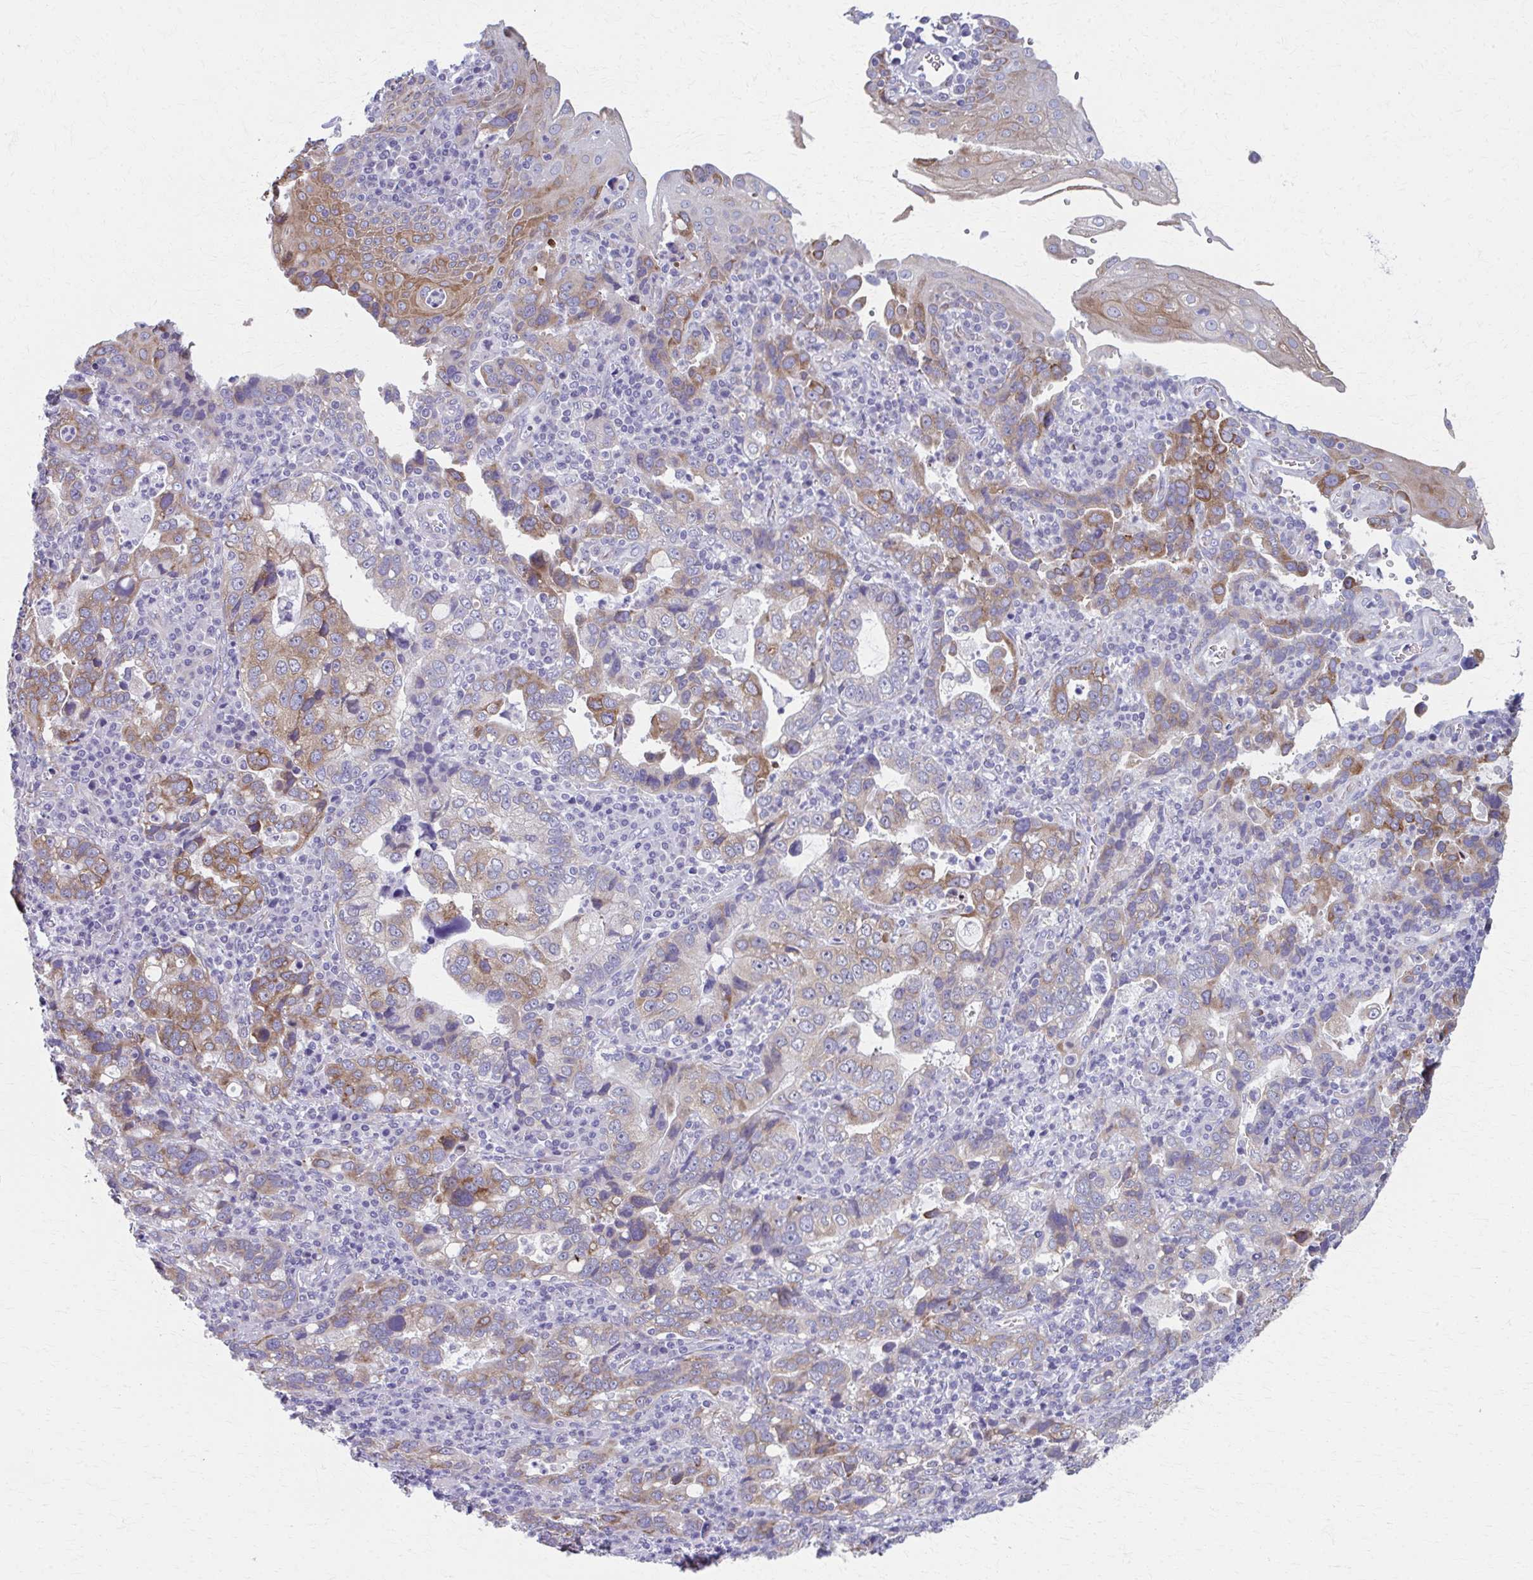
{"staining": {"intensity": "moderate", "quantity": "25%-75%", "location": "cytoplasmic/membranous"}, "tissue": "stomach cancer", "cell_type": "Tumor cells", "image_type": "cancer", "snomed": [{"axis": "morphology", "description": "Adenocarcinoma, NOS"}, {"axis": "topography", "description": "Stomach, upper"}], "caption": "The photomicrograph reveals staining of stomach cancer, revealing moderate cytoplasmic/membranous protein positivity (brown color) within tumor cells.", "gene": "SPATS2L", "patient": {"sex": "female", "age": 81}}